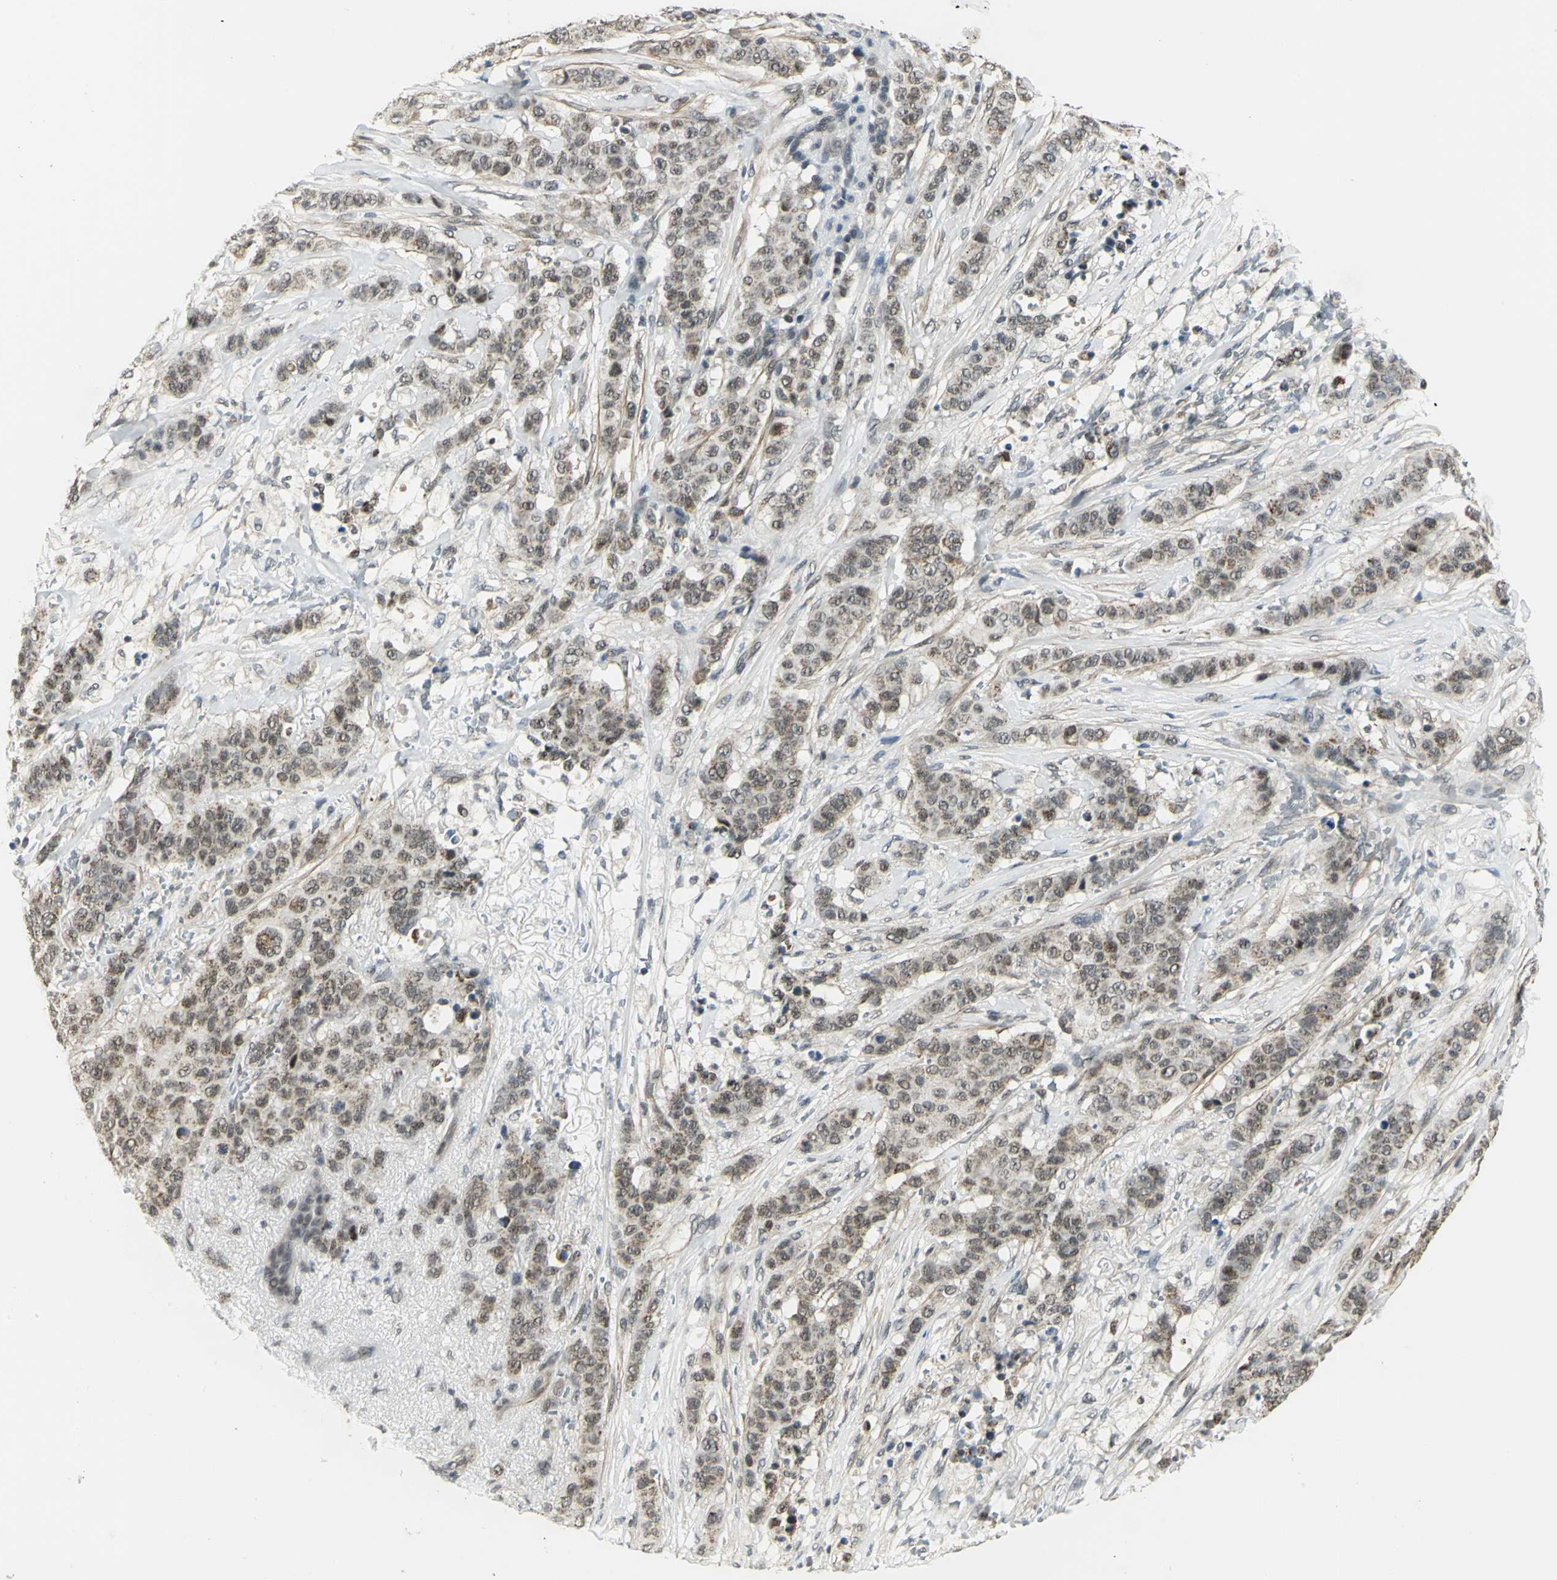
{"staining": {"intensity": "weak", "quantity": "25%-75%", "location": "cytoplasmic/membranous,nuclear"}, "tissue": "breast cancer", "cell_type": "Tumor cells", "image_type": "cancer", "snomed": [{"axis": "morphology", "description": "Duct carcinoma"}, {"axis": "topography", "description": "Breast"}], "caption": "Immunohistochemical staining of breast invasive ductal carcinoma demonstrates low levels of weak cytoplasmic/membranous and nuclear protein expression in approximately 25%-75% of tumor cells.", "gene": "MTA1", "patient": {"sex": "female", "age": 40}}